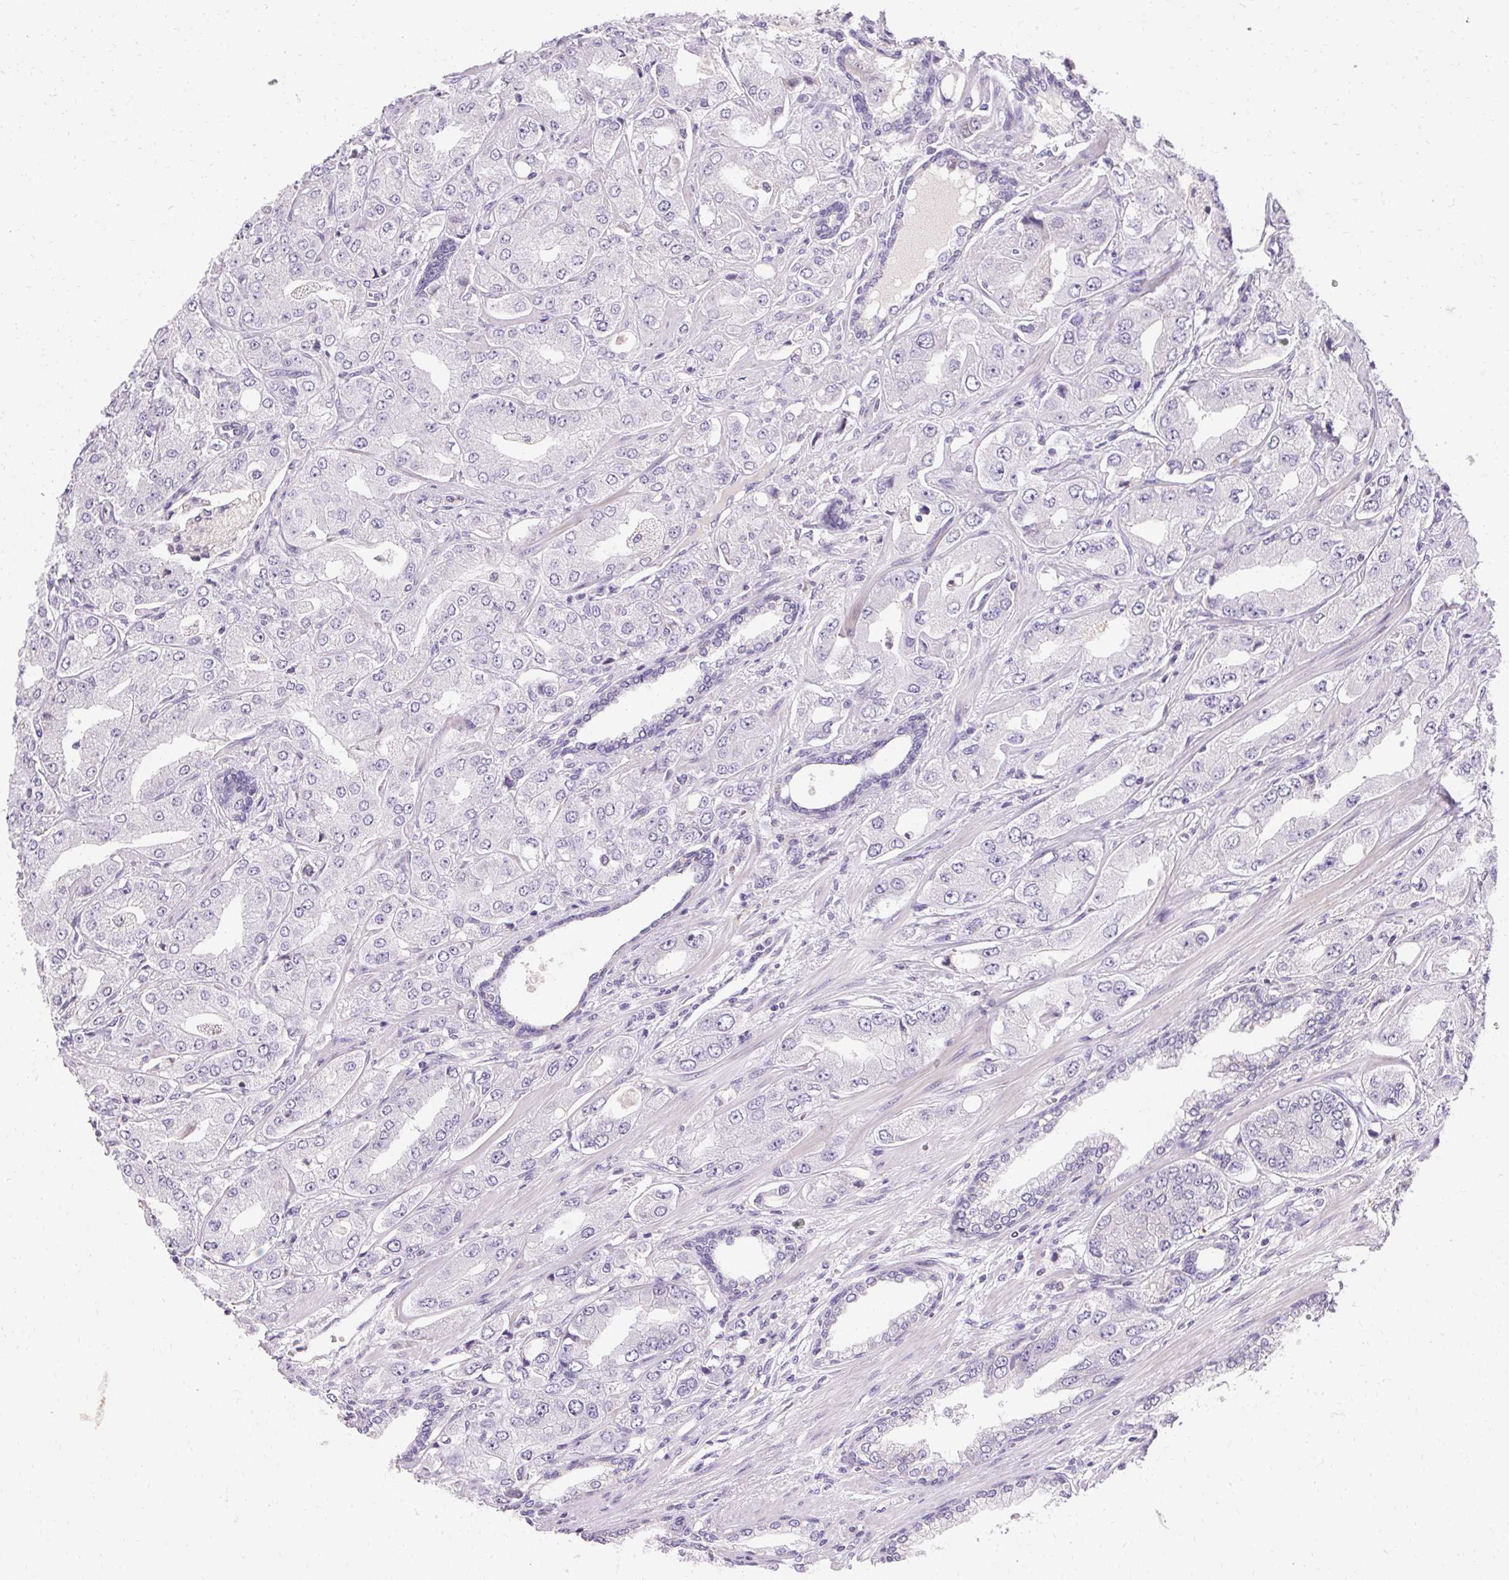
{"staining": {"intensity": "negative", "quantity": "none", "location": "none"}, "tissue": "prostate cancer", "cell_type": "Tumor cells", "image_type": "cancer", "snomed": [{"axis": "morphology", "description": "Adenocarcinoma, Low grade"}, {"axis": "topography", "description": "Prostate"}], "caption": "An immunohistochemistry (IHC) photomicrograph of prostate cancer is shown. There is no staining in tumor cells of prostate cancer. (Stains: DAB immunohistochemistry with hematoxylin counter stain, Microscopy: brightfield microscopy at high magnification).", "gene": "TRIP13", "patient": {"sex": "male", "age": 60}}